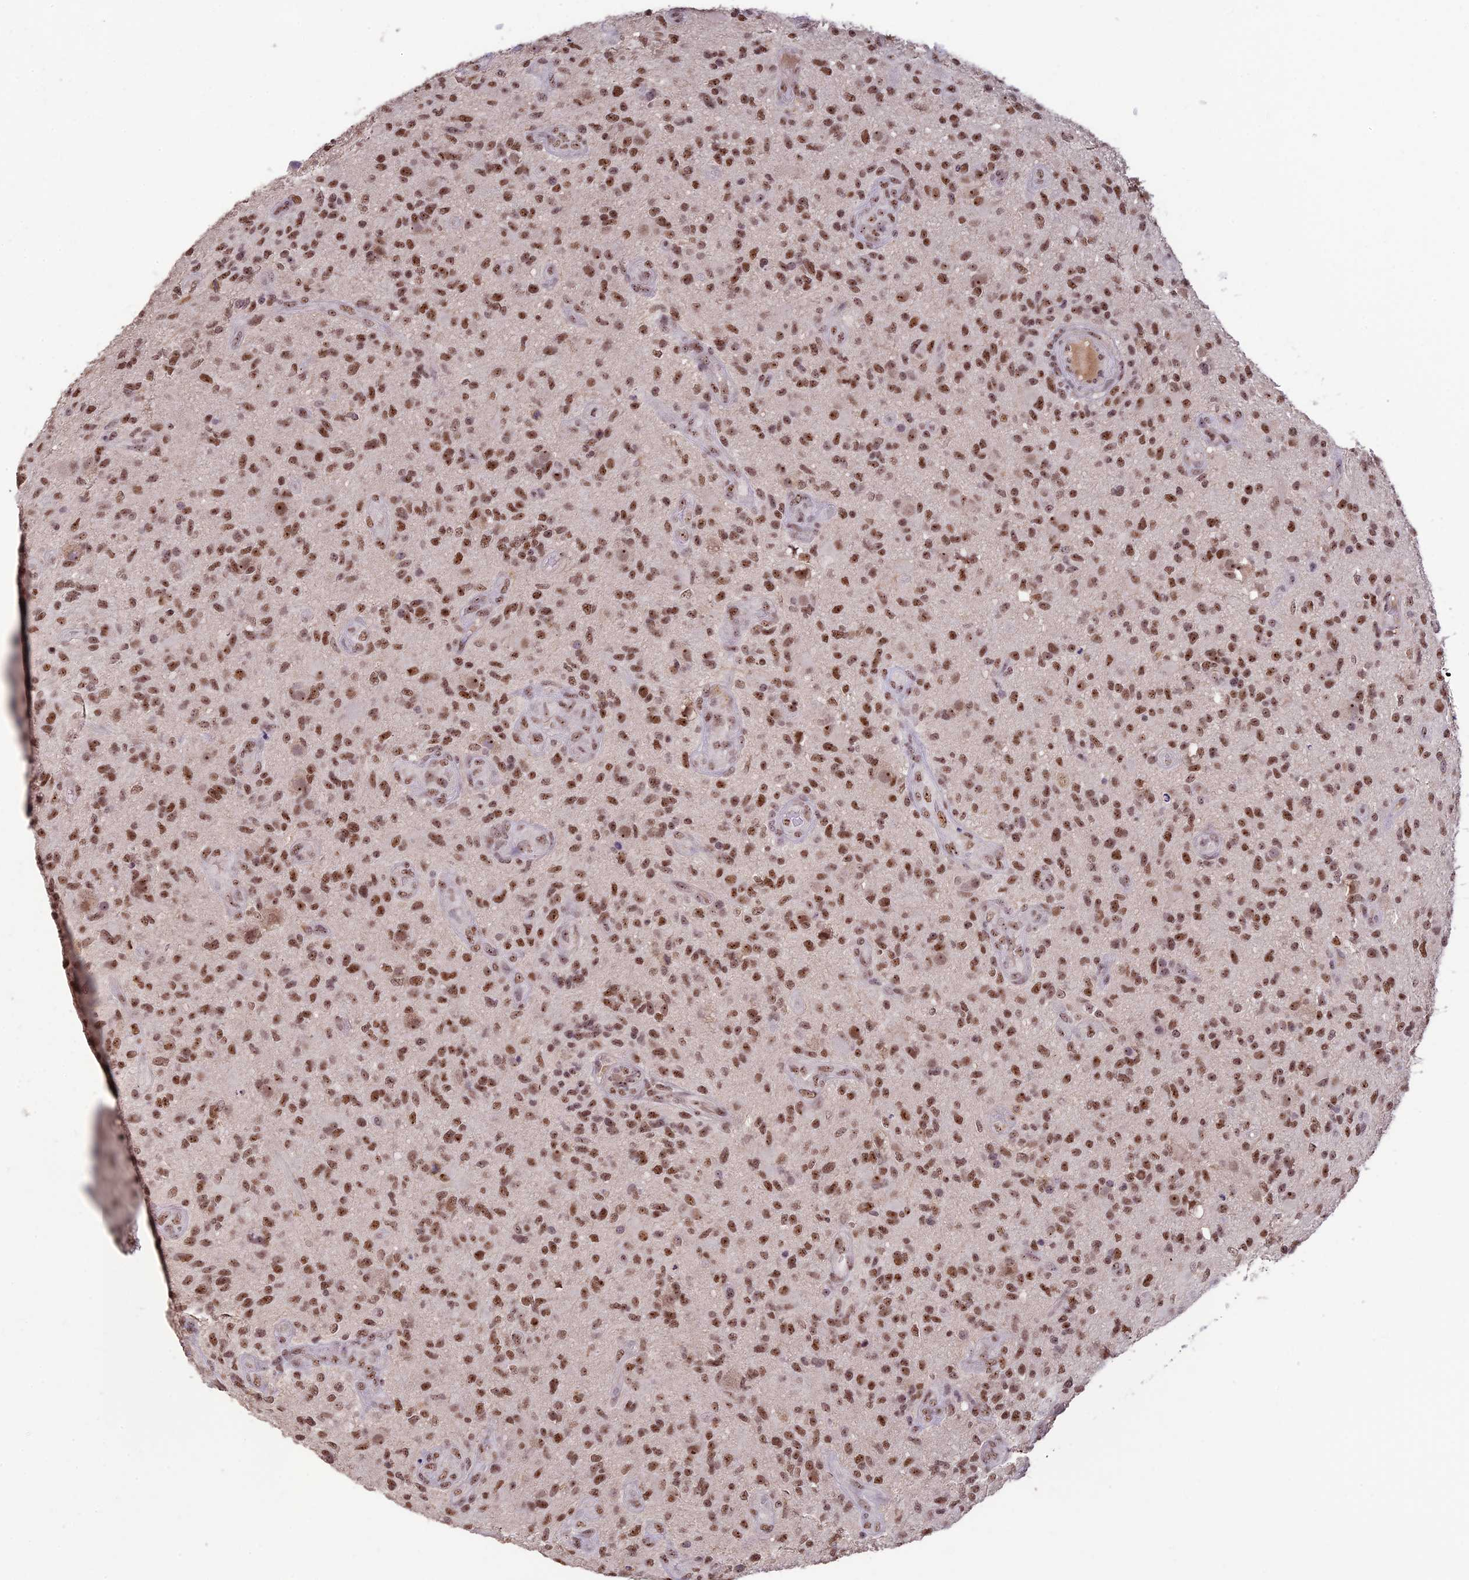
{"staining": {"intensity": "moderate", "quantity": ">75%", "location": "nuclear"}, "tissue": "glioma", "cell_type": "Tumor cells", "image_type": "cancer", "snomed": [{"axis": "morphology", "description": "Glioma, malignant, High grade"}, {"axis": "topography", "description": "Brain"}], "caption": "A medium amount of moderate nuclear expression is present in approximately >75% of tumor cells in high-grade glioma (malignant) tissue. (Stains: DAB (3,3'-diaminobenzidine) in brown, nuclei in blue, Microscopy: brightfield microscopy at high magnification).", "gene": "POLR1G", "patient": {"sex": "male", "age": 47}}